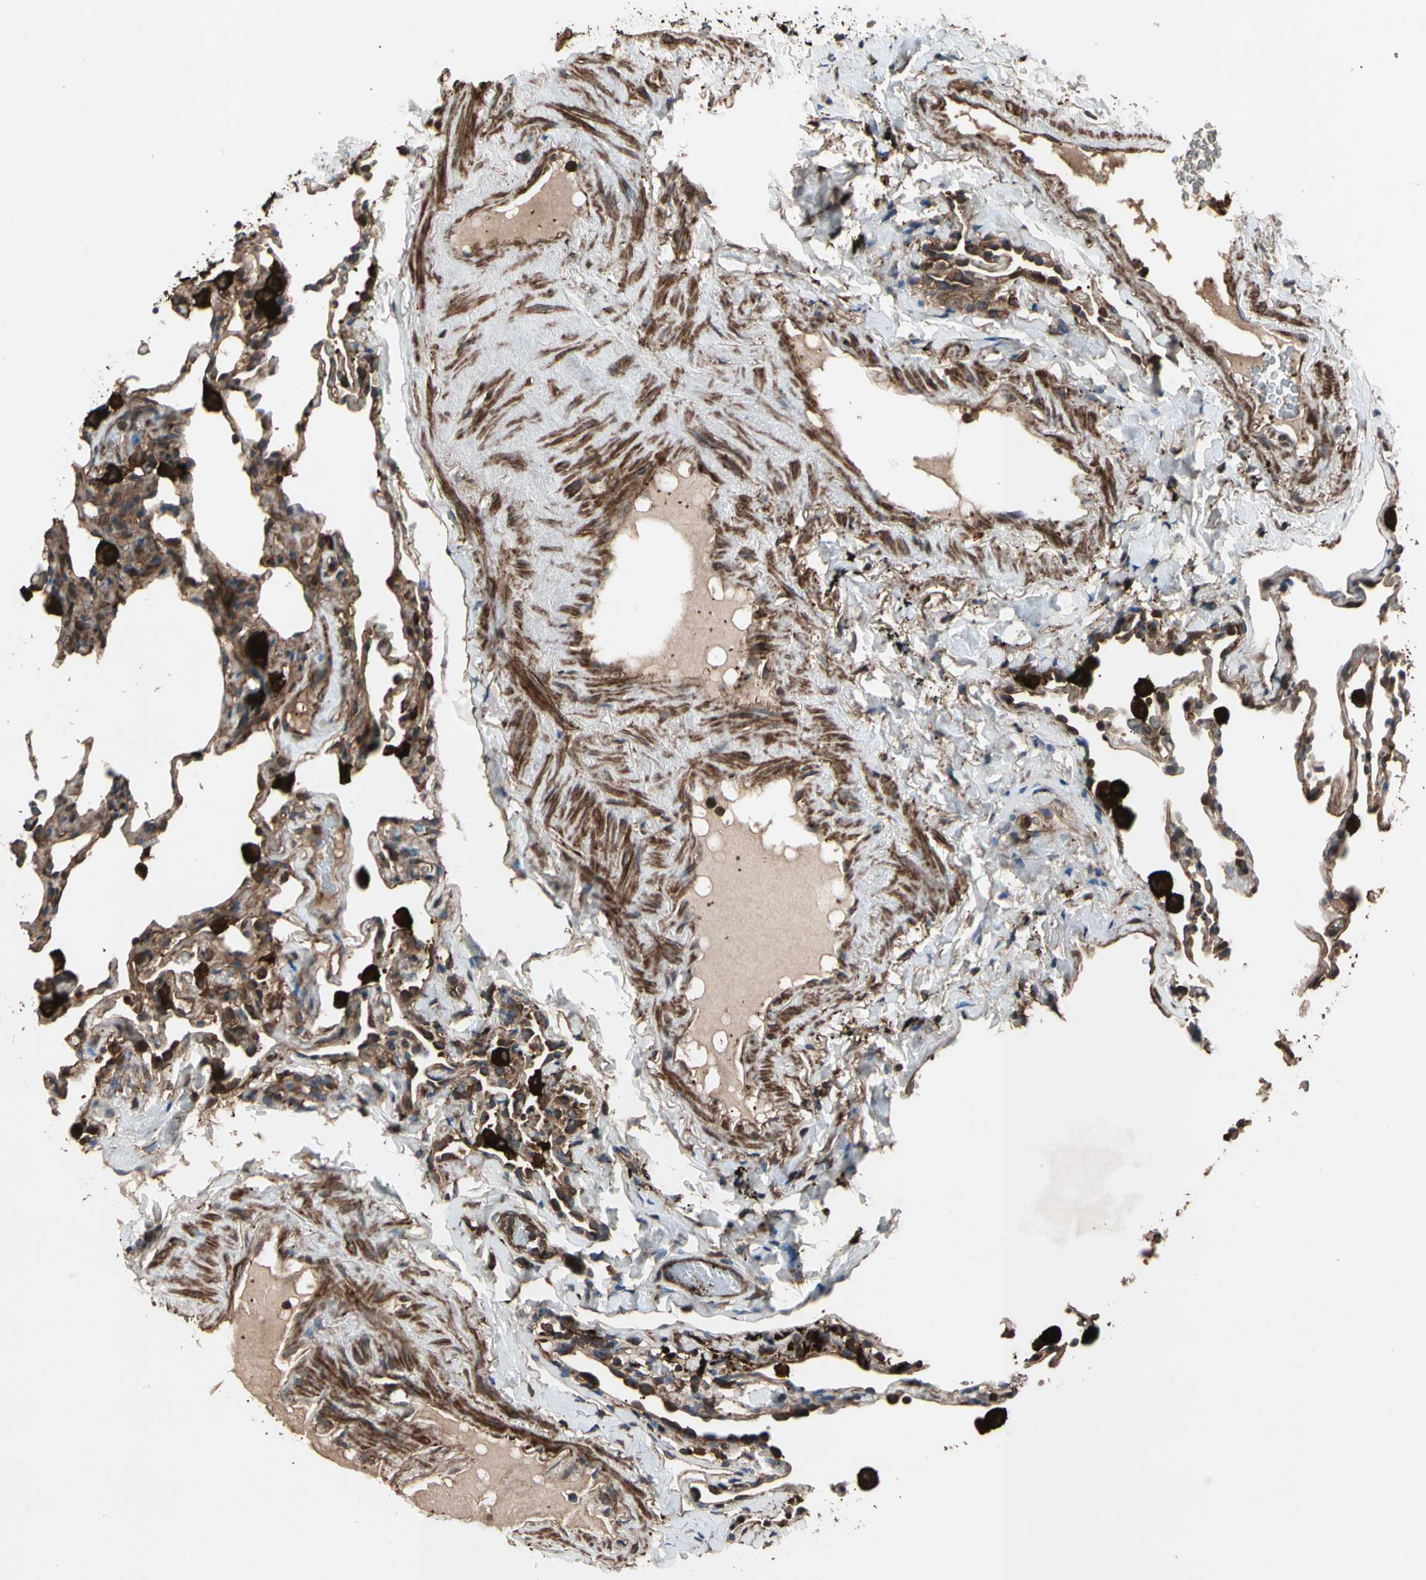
{"staining": {"intensity": "moderate", "quantity": ">75%", "location": "cytoplasmic/membranous"}, "tissue": "lung", "cell_type": "Alveolar cells", "image_type": "normal", "snomed": [{"axis": "morphology", "description": "Normal tissue, NOS"}, {"axis": "morphology", "description": "Soft tissue tumor metastatic"}, {"axis": "topography", "description": "Lung"}], "caption": "Benign lung shows moderate cytoplasmic/membranous positivity in about >75% of alveolar cells, visualized by immunohistochemistry. Nuclei are stained in blue.", "gene": "AGBL2", "patient": {"sex": "male", "age": 59}}